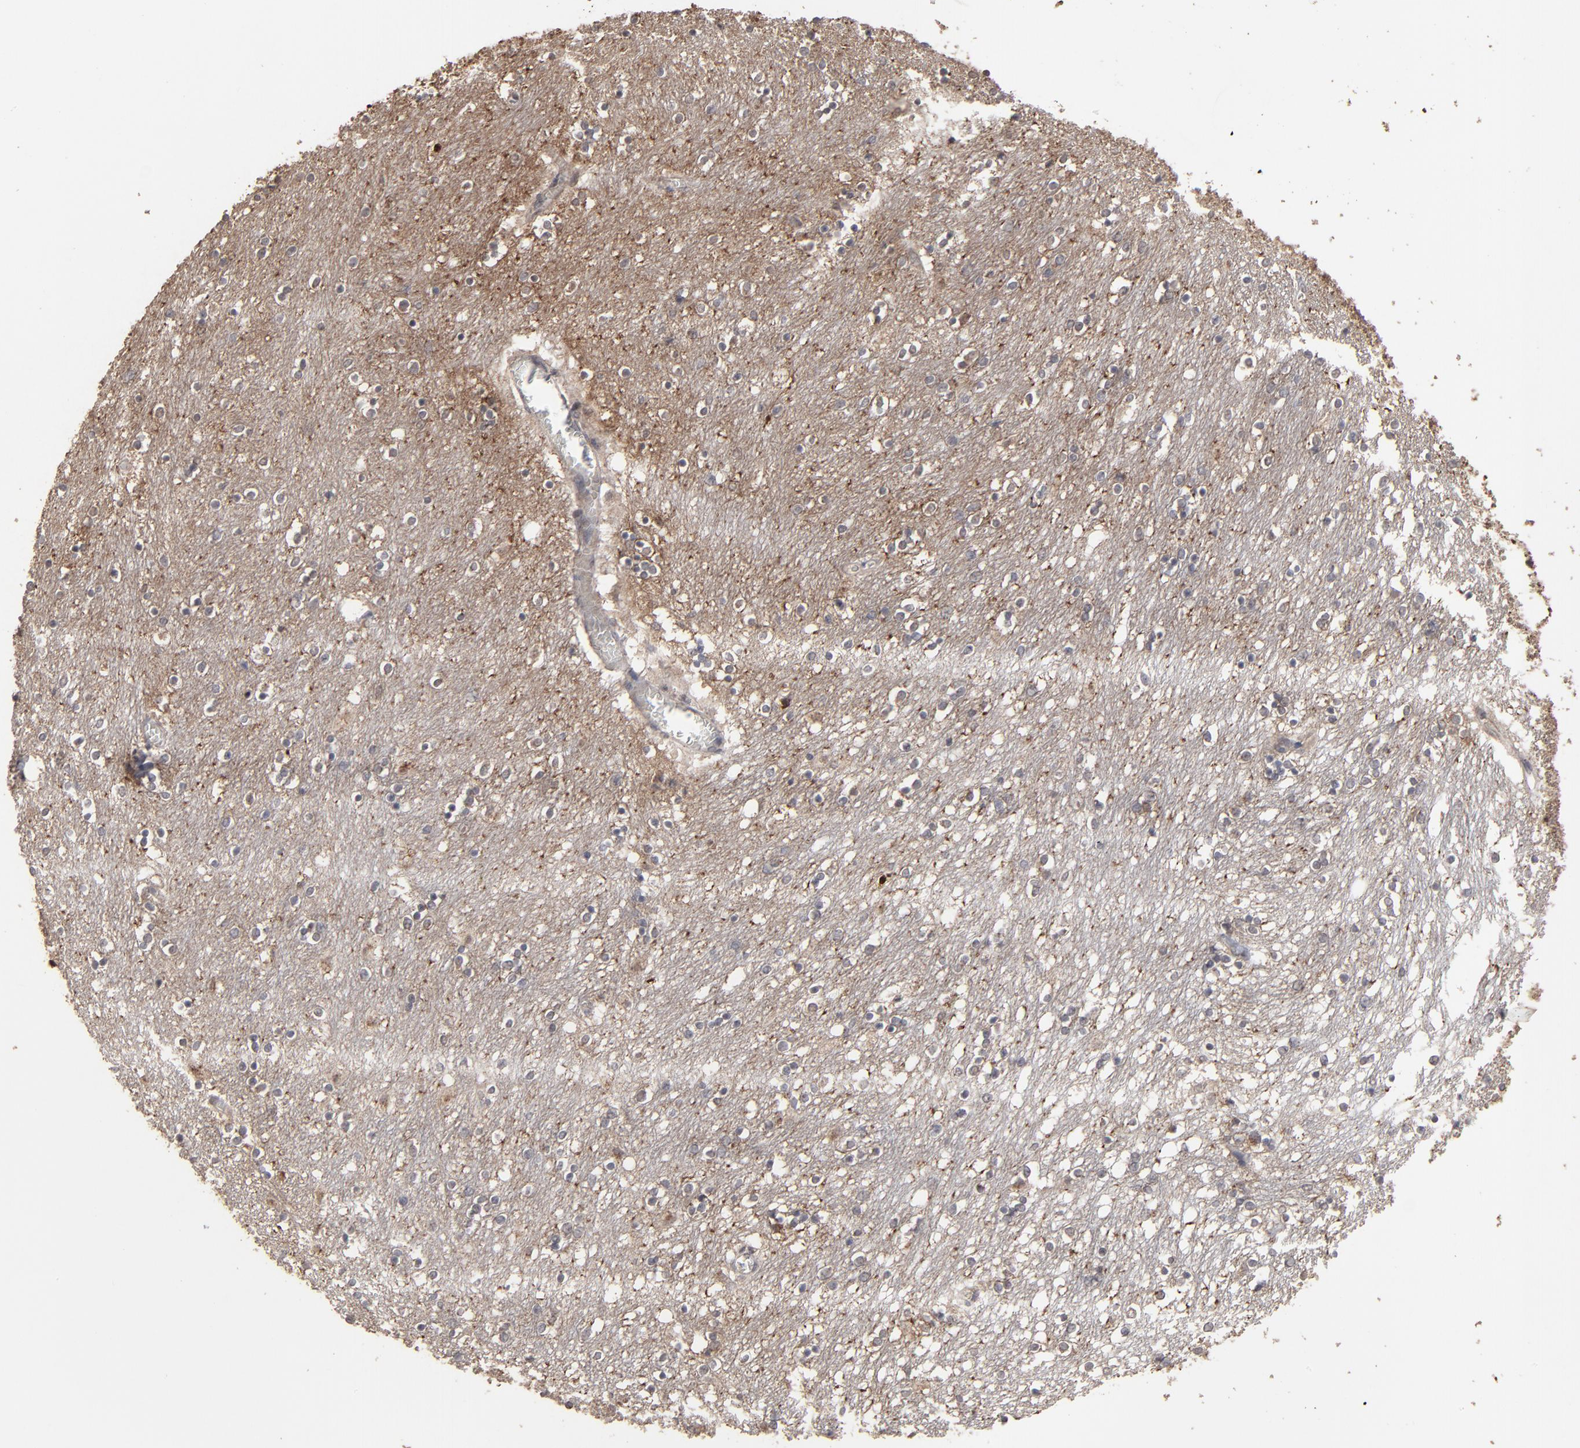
{"staining": {"intensity": "negative", "quantity": "none", "location": "none"}, "tissue": "caudate", "cell_type": "Glial cells", "image_type": "normal", "snomed": [{"axis": "morphology", "description": "Normal tissue, NOS"}, {"axis": "topography", "description": "Lateral ventricle wall"}], "caption": "A micrograph of human caudate is negative for staining in glial cells.", "gene": "SLC22A17", "patient": {"sex": "female", "age": 54}}